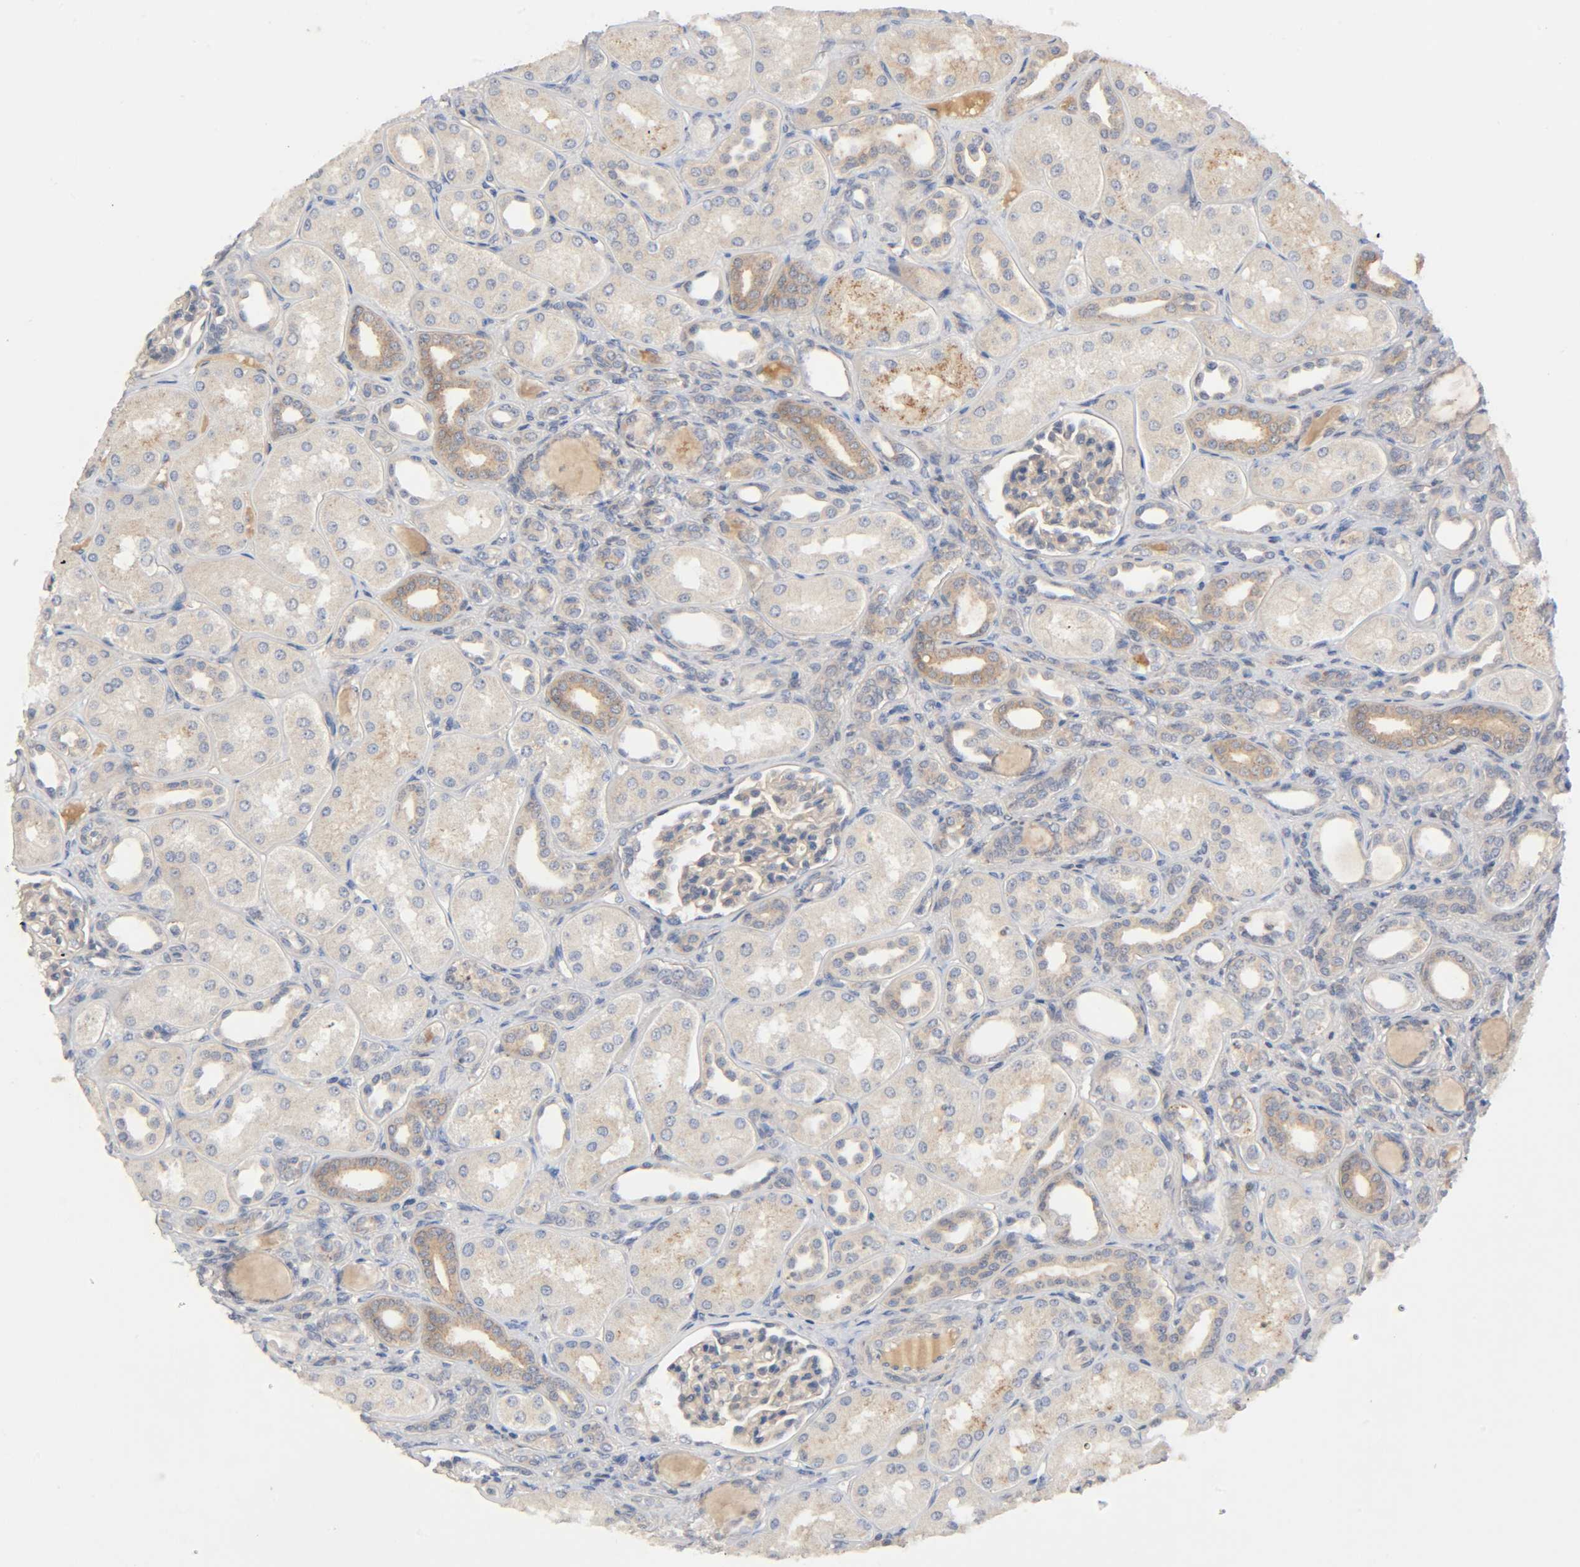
{"staining": {"intensity": "weak", "quantity": ">75%", "location": "cytoplasmic/membranous"}, "tissue": "kidney", "cell_type": "Cells in glomeruli", "image_type": "normal", "snomed": [{"axis": "morphology", "description": "Normal tissue, NOS"}, {"axis": "topography", "description": "Kidney"}], "caption": "The image displays immunohistochemical staining of normal kidney. There is weak cytoplasmic/membranous positivity is appreciated in approximately >75% of cells in glomeruli. (brown staining indicates protein expression, while blue staining denotes nuclei).", "gene": "CPB2", "patient": {"sex": "male", "age": 7}}